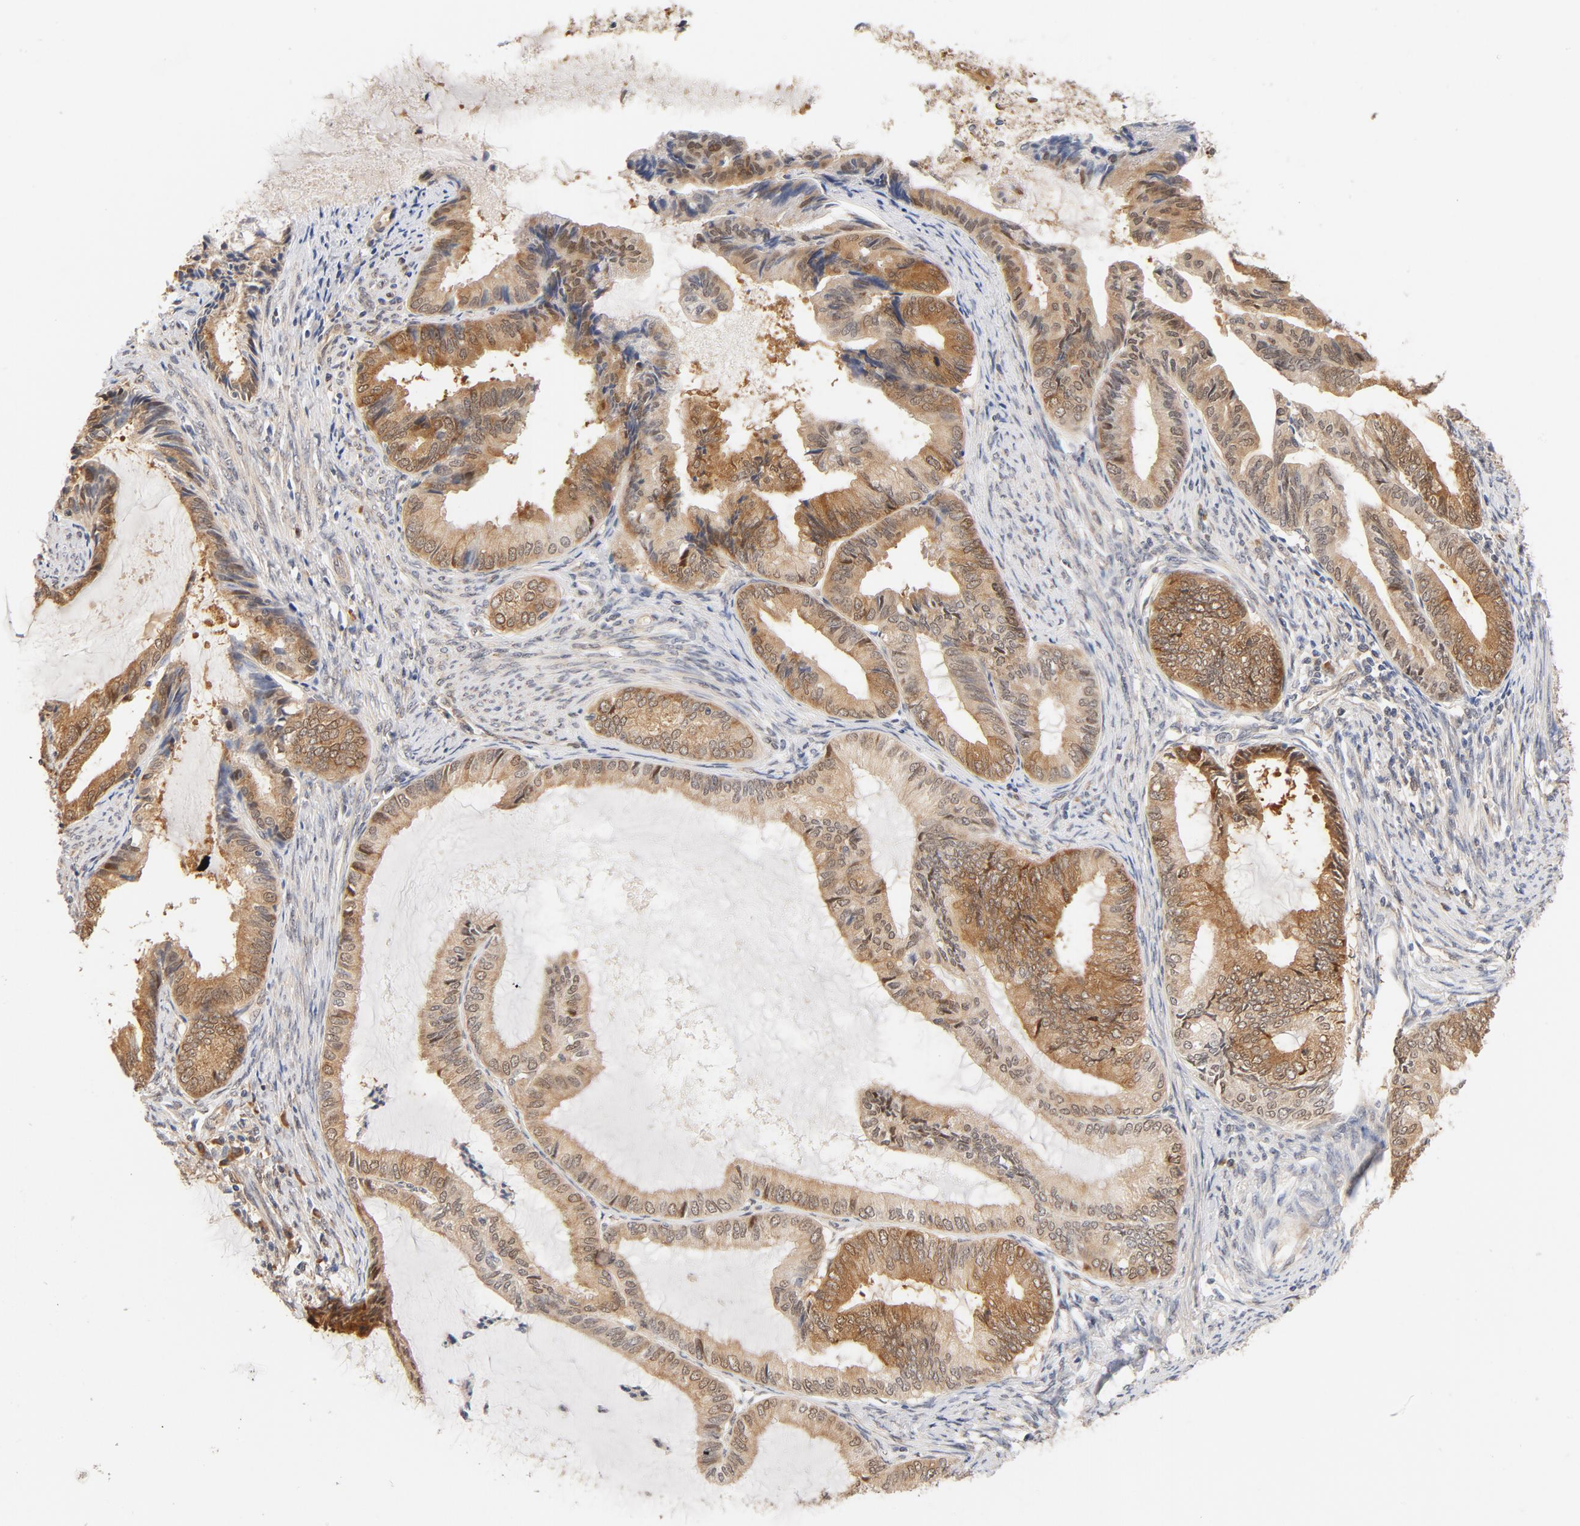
{"staining": {"intensity": "moderate", "quantity": ">75%", "location": "cytoplasmic/membranous,nuclear"}, "tissue": "endometrial cancer", "cell_type": "Tumor cells", "image_type": "cancer", "snomed": [{"axis": "morphology", "description": "Adenocarcinoma, NOS"}, {"axis": "topography", "description": "Endometrium"}], "caption": "A histopathology image of endometrial cancer (adenocarcinoma) stained for a protein shows moderate cytoplasmic/membranous and nuclear brown staining in tumor cells.", "gene": "EIF4E", "patient": {"sex": "female", "age": 86}}